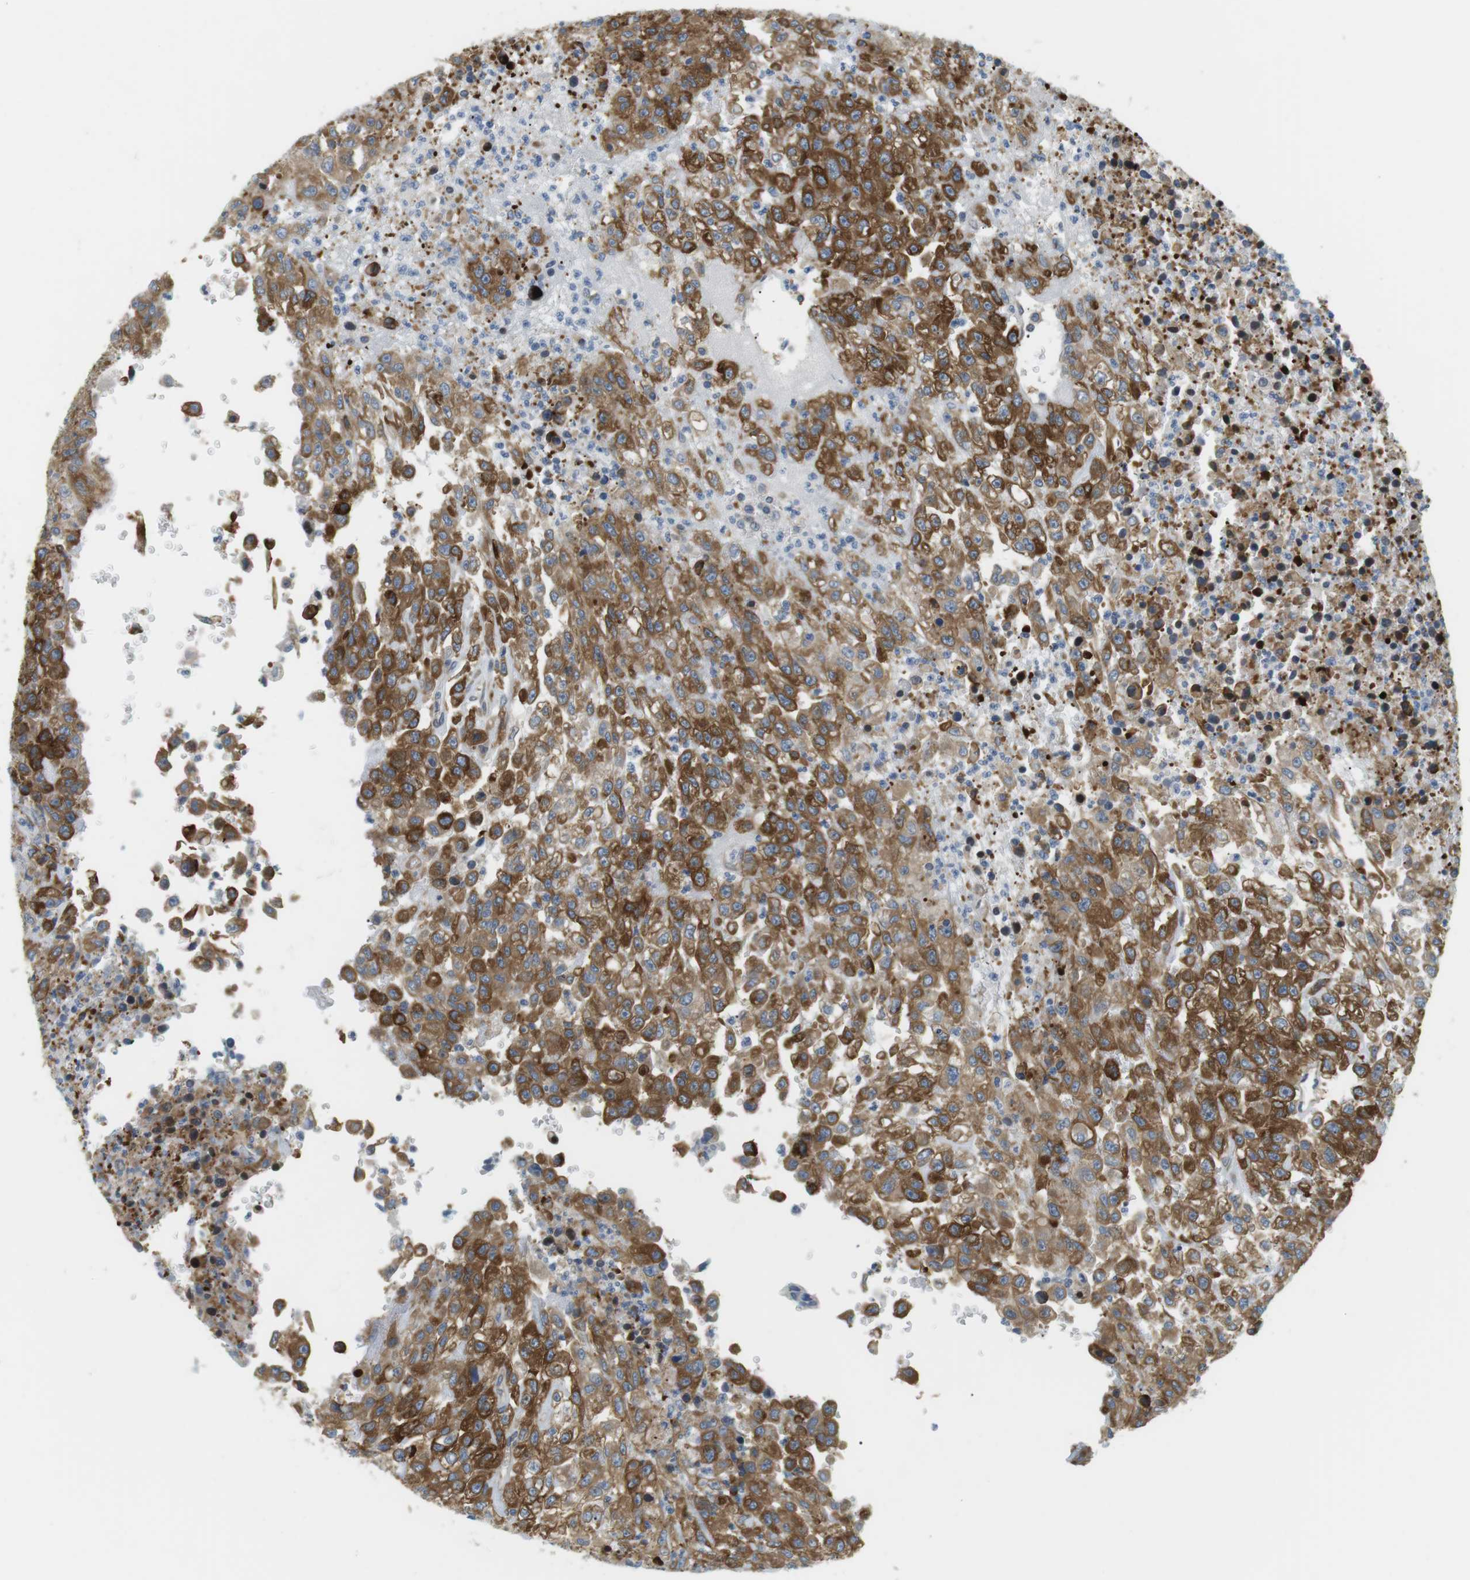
{"staining": {"intensity": "moderate", "quantity": ">75%", "location": "cytoplasmic/membranous"}, "tissue": "urothelial cancer", "cell_type": "Tumor cells", "image_type": "cancer", "snomed": [{"axis": "morphology", "description": "Urothelial carcinoma, High grade"}, {"axis": "topography", "description": "Urinary bladder"}], "caption": "This photomicrograph demonstrates immunohistochemistry staining of human high-grade urothelial carcinoma, with medium moderate cytoplasmic/membranous positivity in approximately >75% of tumor cells.", "gene": "TMEM200A", "patient": {"sex": "male", "age": 46}}